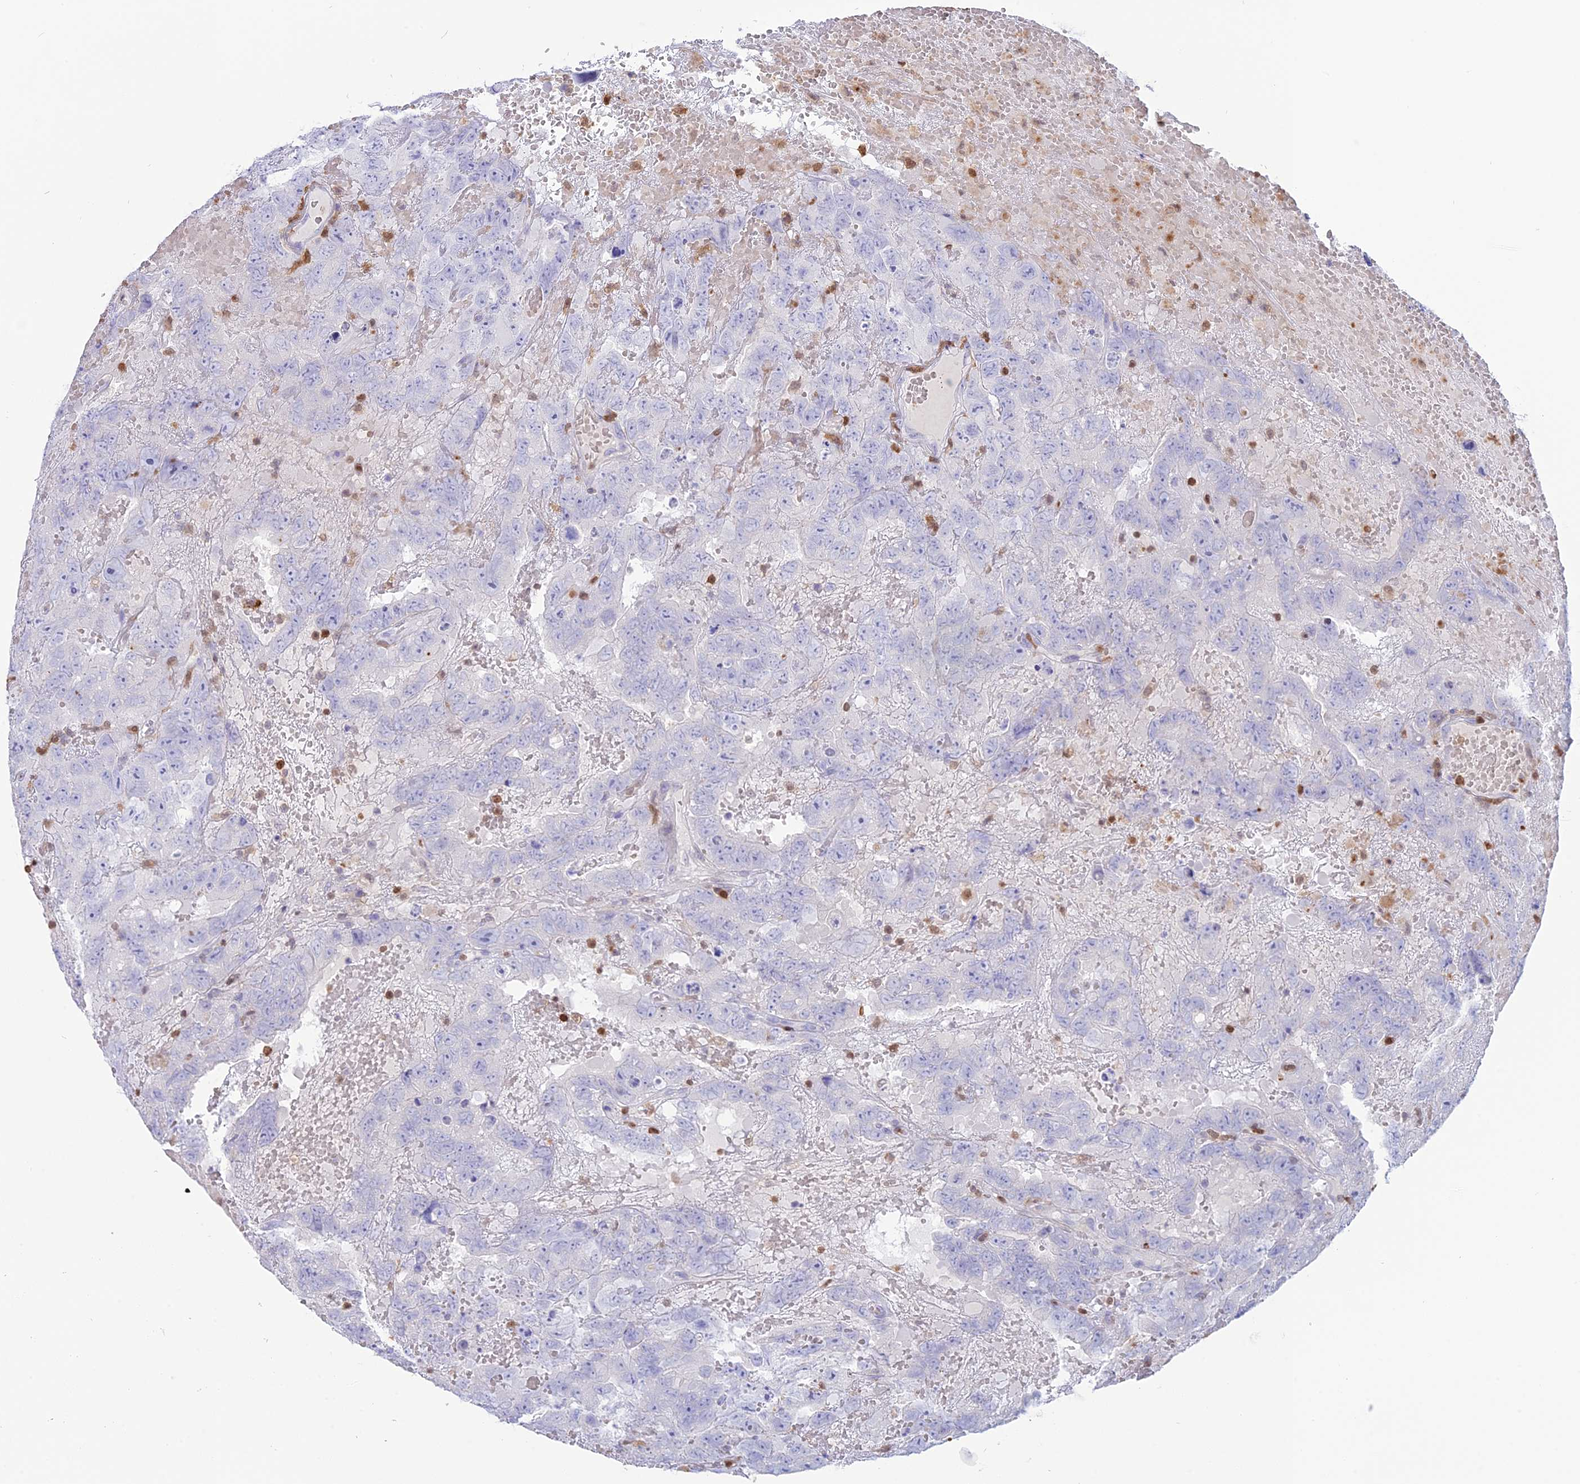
{"staining": {"intensity": "negative", "quantity": "none", "location": "none"}, "tissue": "testis cancer", "cell_type": "Tumor cells", "image_type": "cancer", "snomed": [{"axis": "morphology", "description": "Carcinoma, Embryonal, NOS"}, {"axis": "topography", "description": "Testis"}], "caption": "There is no significant expression in tumor cells of embryonal carcinoma (testis).", "gene": "PGBD4", "patient": {"sex": "male", "age": 45}}